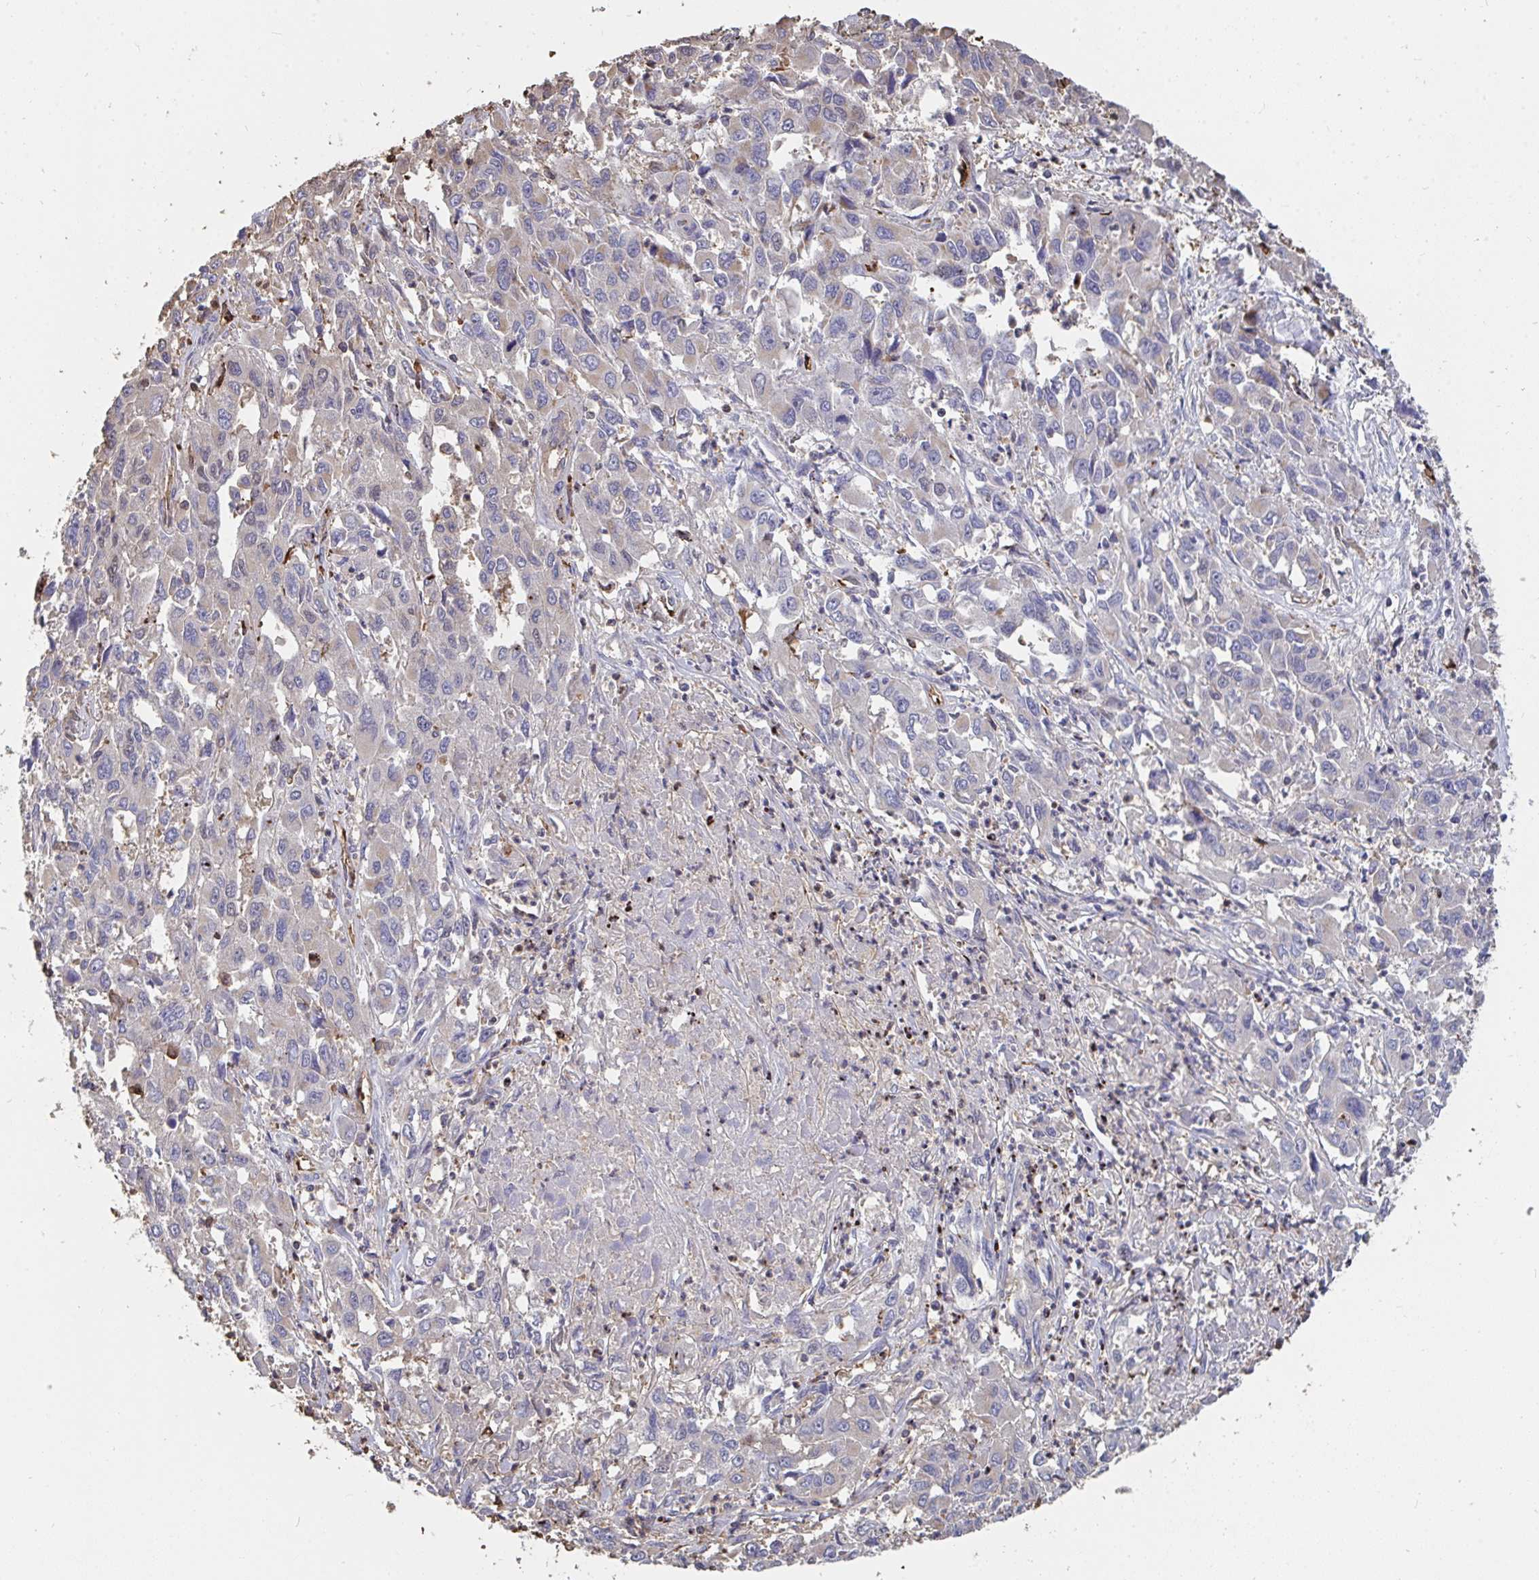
{"staining": {"intensity": "weak", "quantity": "<25%", "location": "cytoplasmic/membranous"}, "tissue": "liver cancer", "cell_type": "Tumor cells", "image_type": "cancer", "snomed": [{"axis": "morphology", "description": "Carcinoma, Hepatocellular, NOS"}, {"axis": "topography", "description": "Liver"}], "caption": "An immunohistochemistry (IHC) histopathology image of liver hepatocellular carcinoma is shown. There is no staining in tumor cells of liver hepatocellular carcinoma.", "gene": "CFL1", "patient": {"sex": "male", "age": 63}}